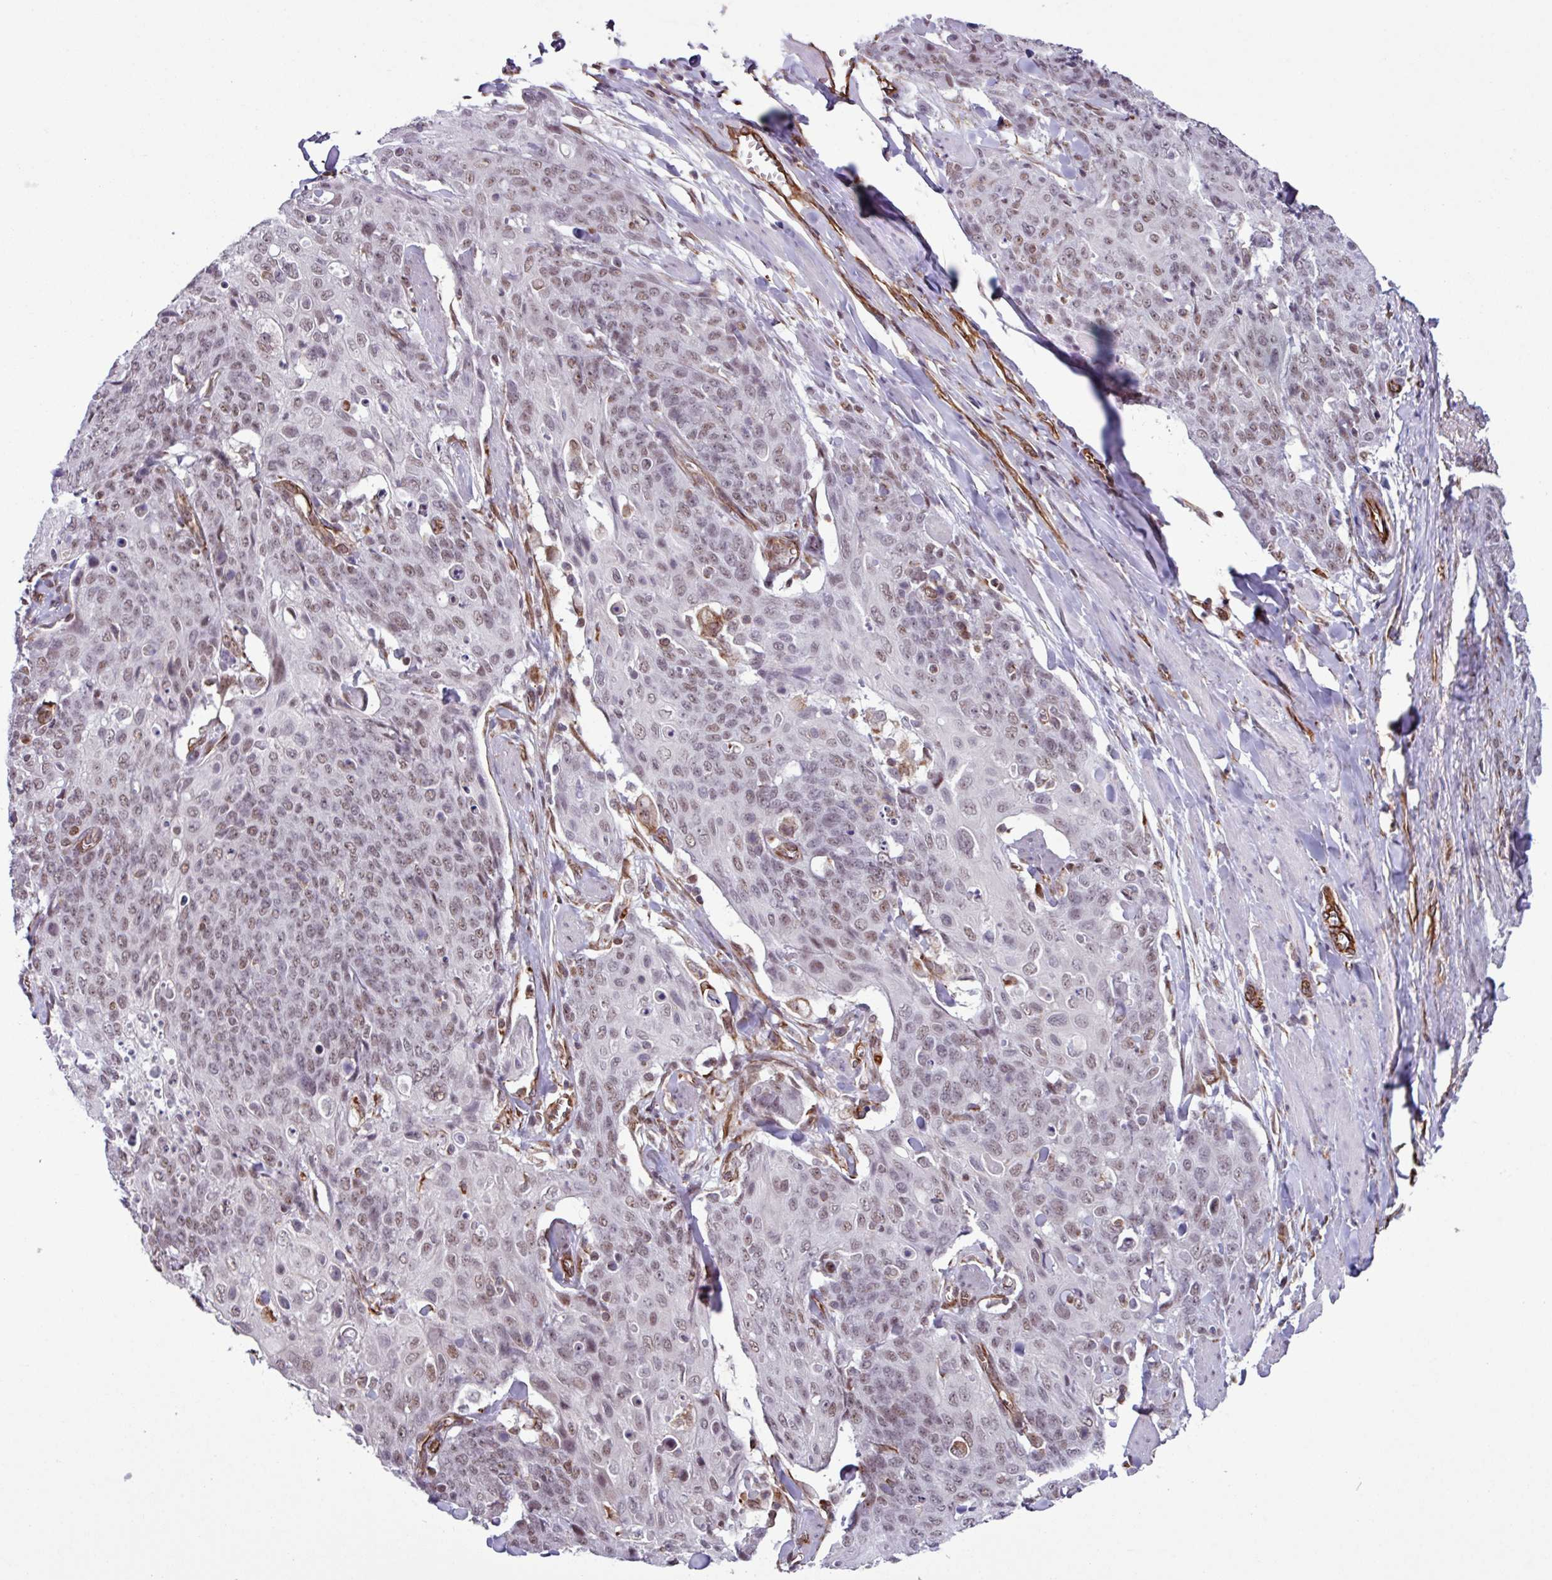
{"staining": {"intensity": "weak", "quantity": ">75%", "location": "nuclear"}, "tissue": "skin cancer", "cell_type": "Tumor cells", "image_type": "cancer", "snomed": [{"axis": "morphology", "description": "Squamous cell carcinoma, NOS"}, {"axis": "topography", "description": "Skin"}, {"axis": "topography", "description": "Vulva"}], "caption": "This photomicrograph reveals immunohistochemistry staining of skin cancer, with low weak nuclear staining in about >75% of tumor cells.", "gene": "CHD3", "patient": {"sex": "female", "age": 85}}